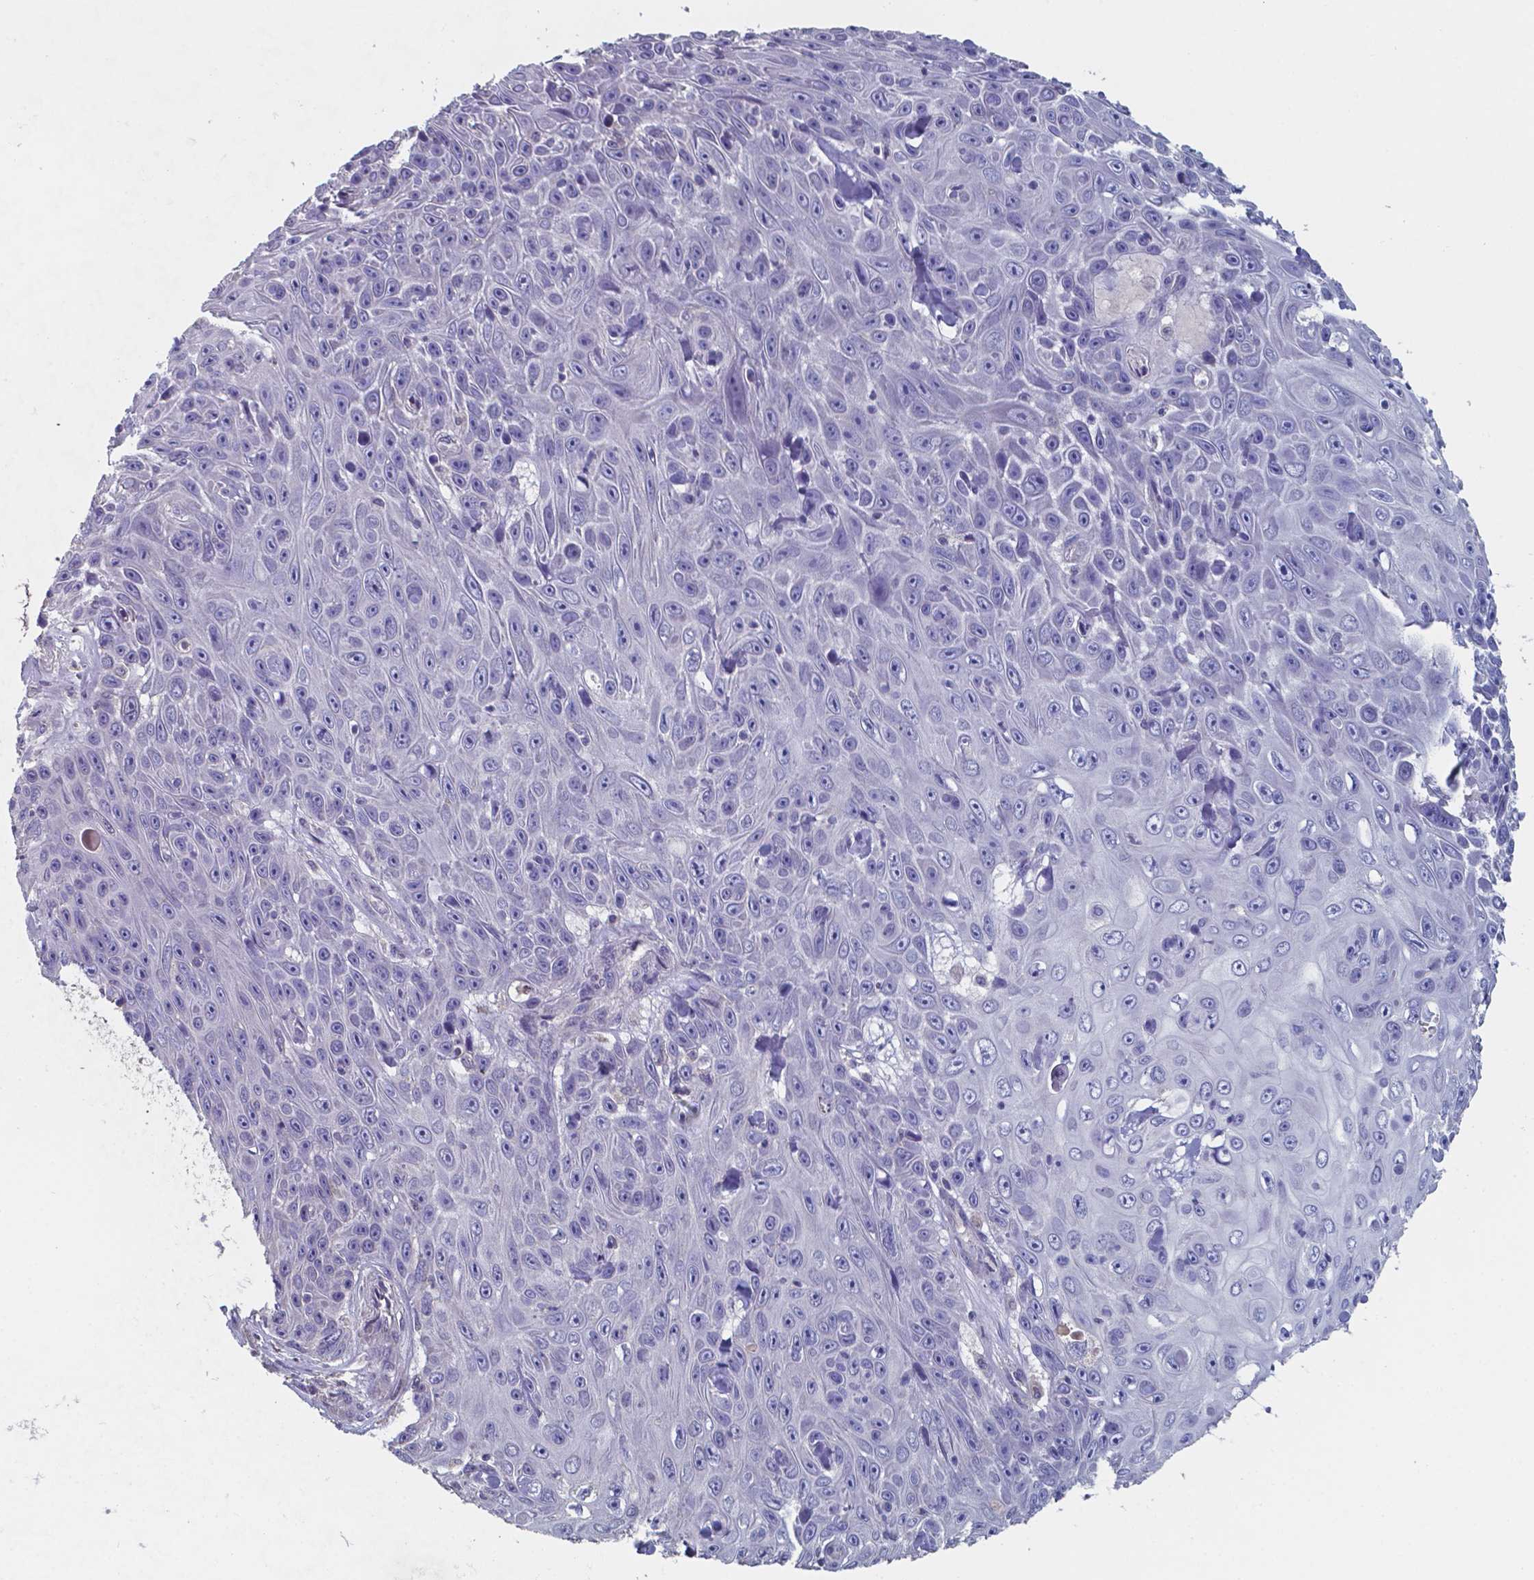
{"staining": {"intensity": "negative", "quantity": "none", "location": "none"}, "tissue": "skin cancer", "cell_type": "Tumor cells", "image_type": "cancer", "snomed": [{"axis": "morphology", "description": "Squamous cell carcinoma, NOS"}, {"axis": "topography", "description": "Skin"}], "caption": "Squamous cell carcinoma (skin) stained for a protein using immunohistochemistry (IHC) reveals no expression tumor cells.", "gene": "FOXJ1", "patient": {"sex": "male", "age": 82}}